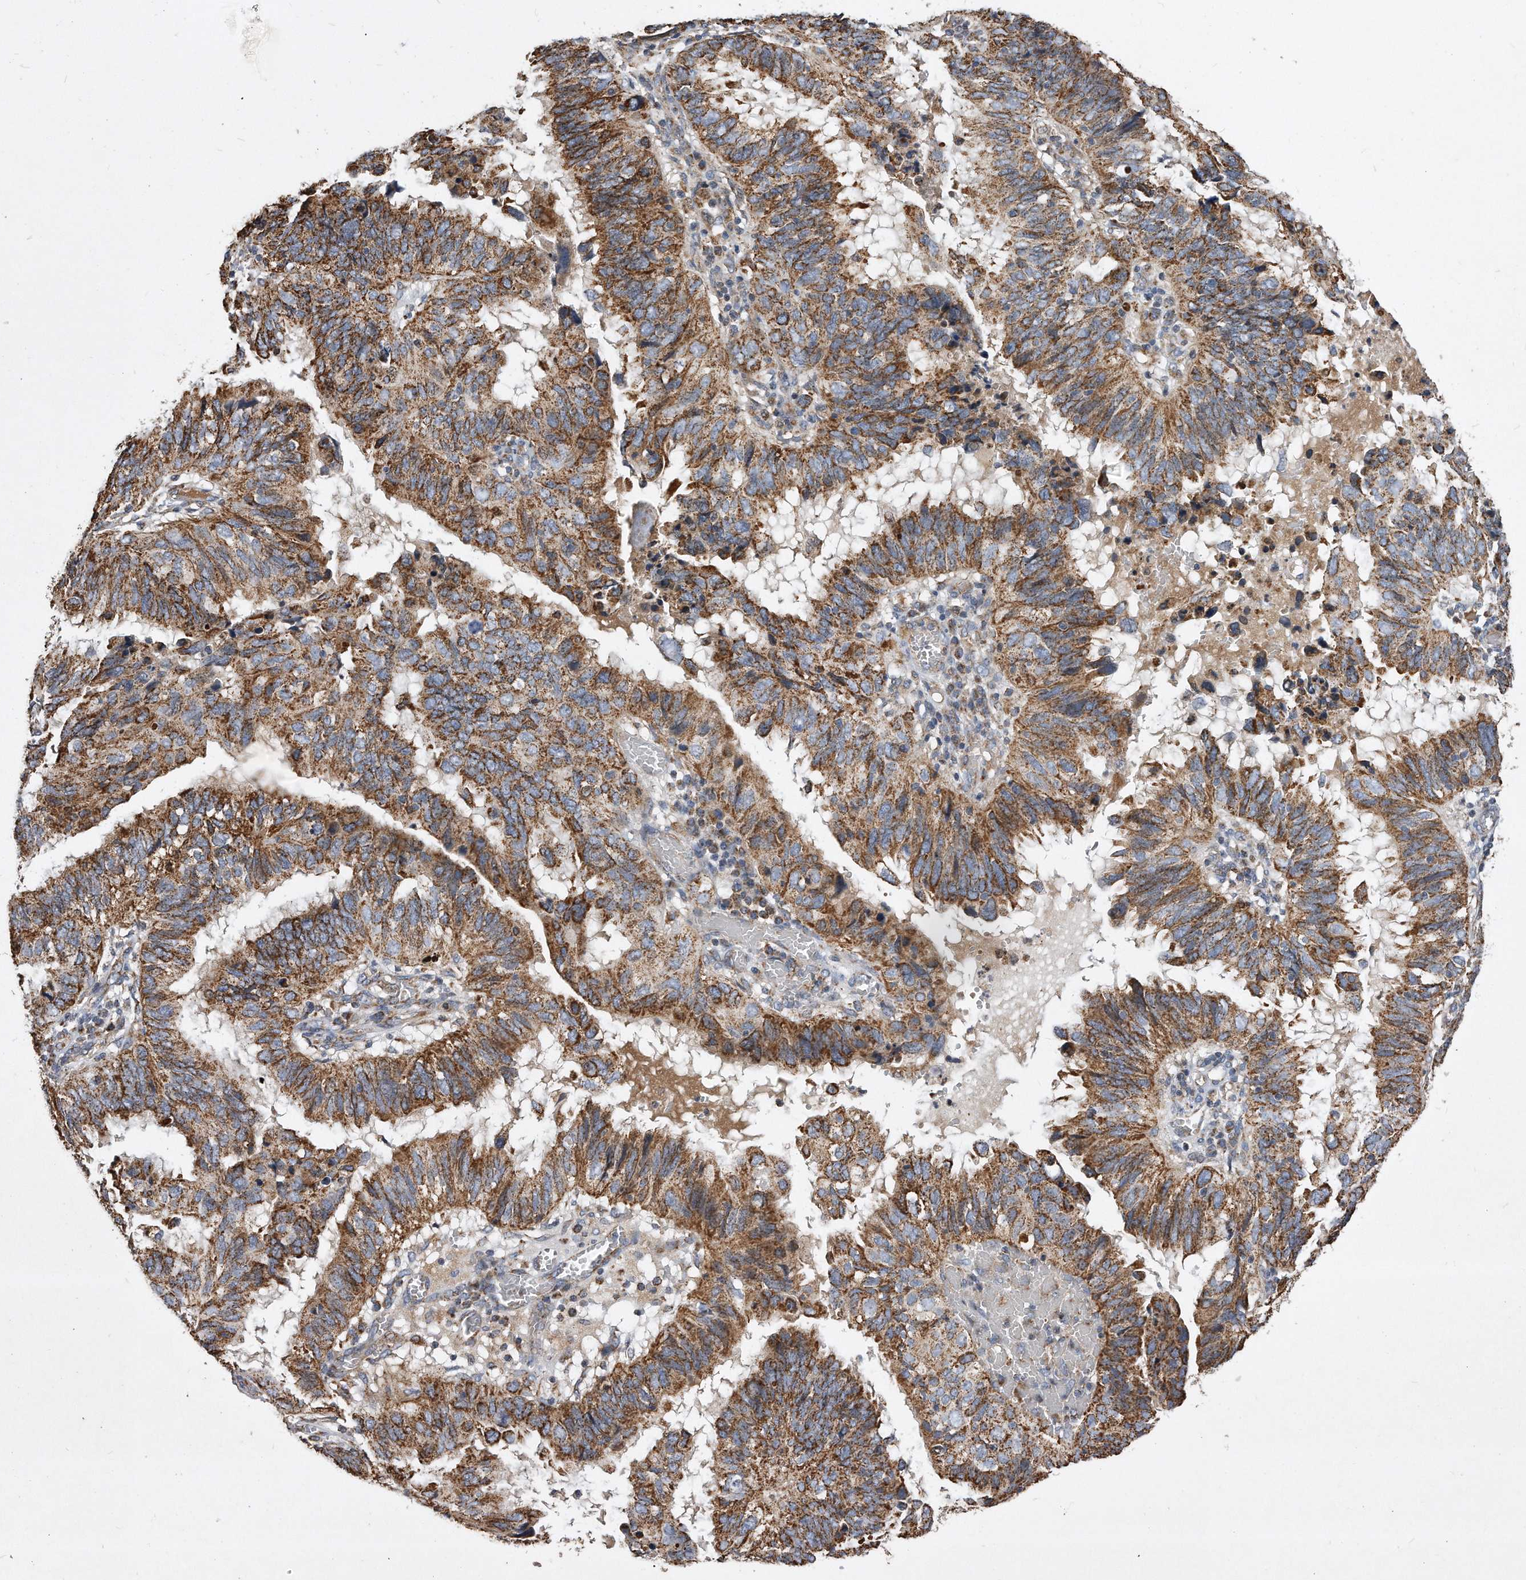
{"staining": {"intensity": "moderate", "quantity": ">75%", "location": "cytoplasmic/membranous"}, "tissue": "endometrial cancer", "cell_type": "Tumor cells", "image_type": "cancer", "snomed": [{"axis": "morphology", "description": "Adenocarcinoma, NOS"}, {"axis": "topography", "description": "Uterus"}], "caption": "The histopathology image demonstrates immunohistochemical staining of endometrial cancer. There is moderate cytoplasmic/membranous staining is appreciated in about >75% of tumor cells. The staining was performed using DAB, with brown indicating positive protein expression. Nuclei are stained blue with hematoxylin.", "gene": "PPP5C", "patient": {"sex": "female", "age": 77}}